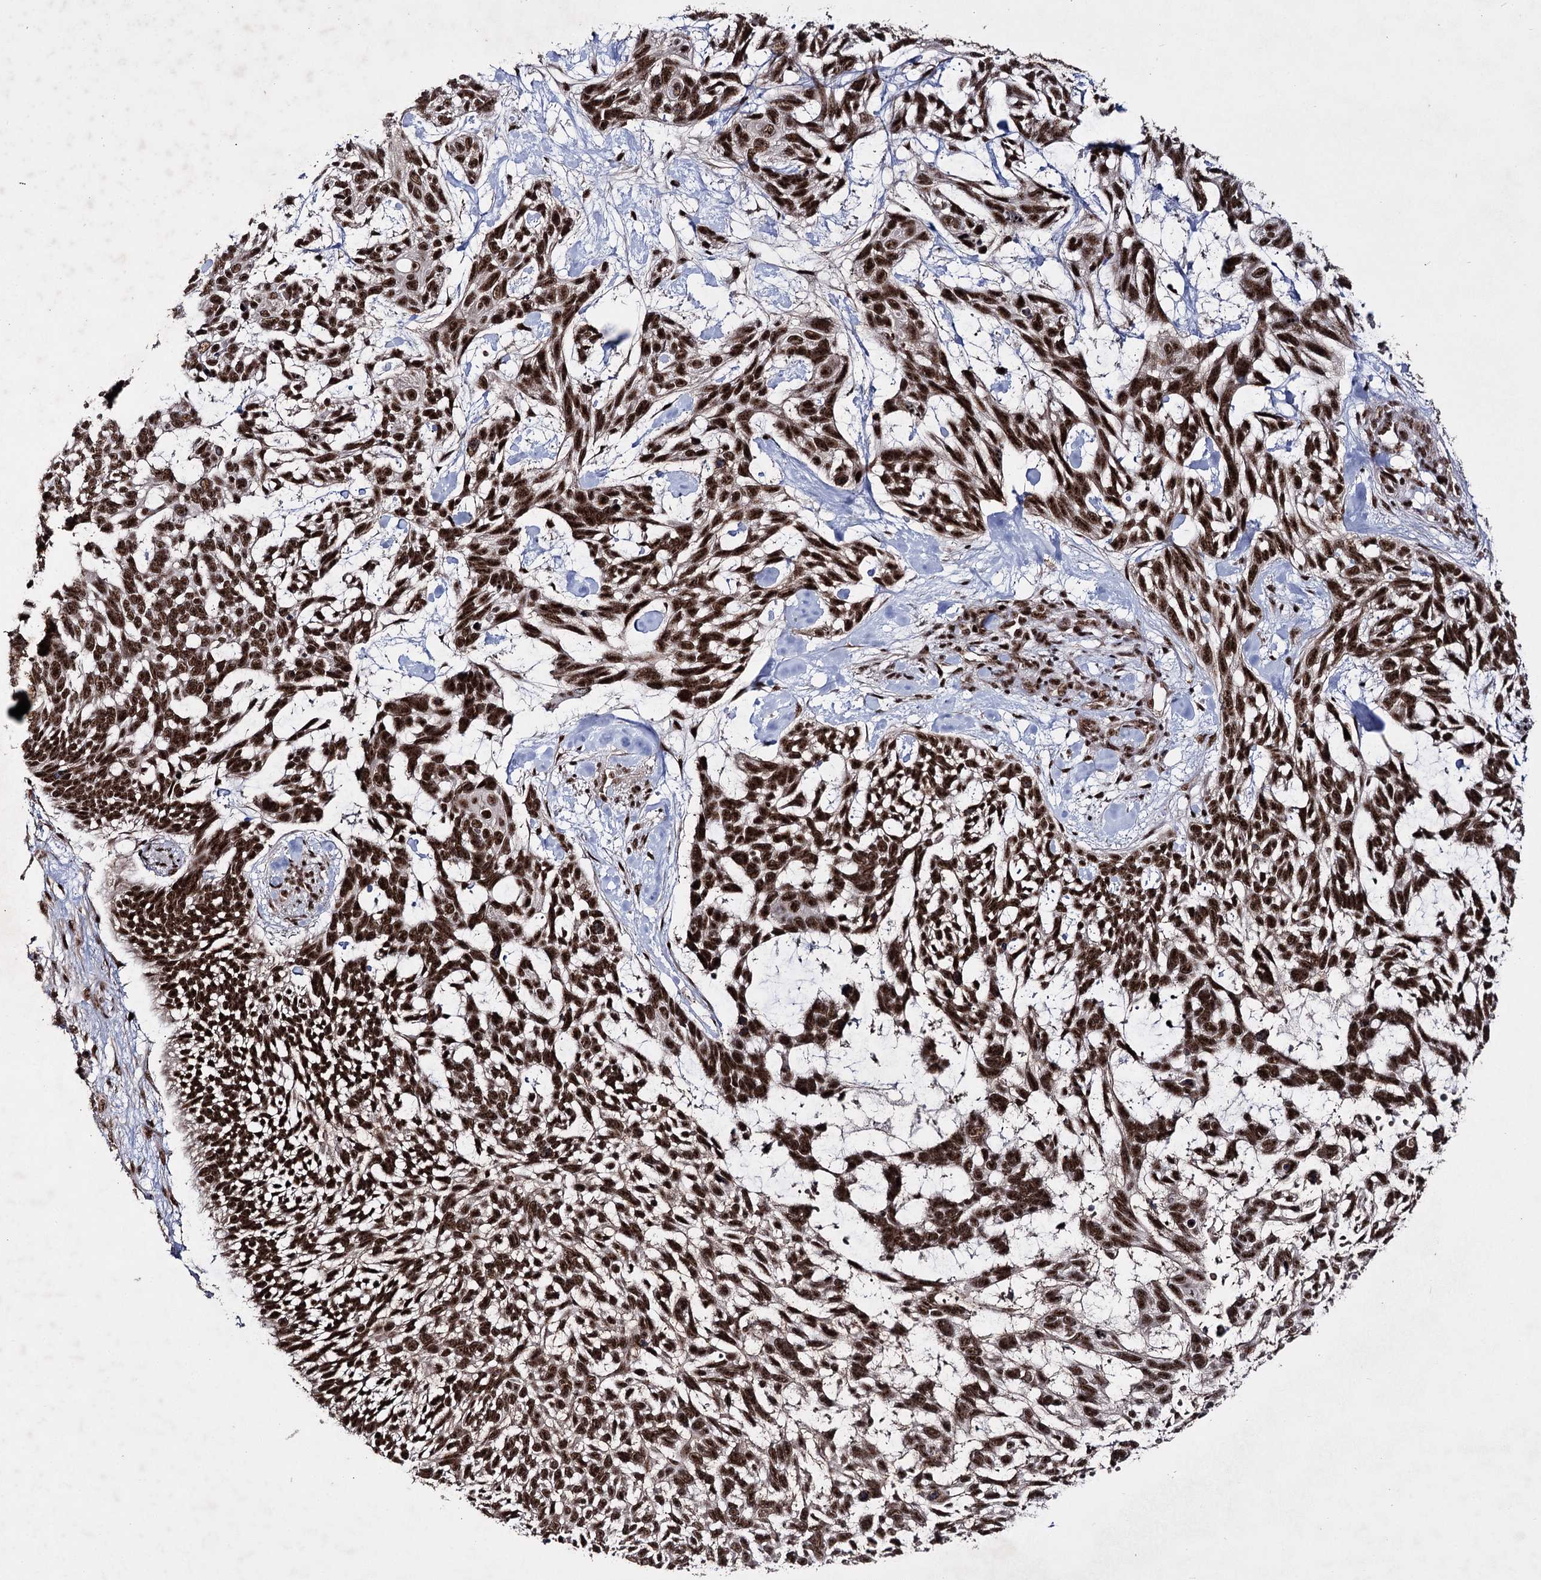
{"staining": {"intensity": "strong", "quantity": ">75%", "location": "nuclear"}, "tissue": "skin cancer", "cell_type": "Tumor cells", "image_type": "cancer", "snomed": [{"axis": "morphology", "description": "Basal cell carcinoma"}, {"axis": "topography", "description": "Skin"}], "caption": "The histopathology image displays immunohistochemical staining of basal cell carcinoma (skin). There is strong nuclear staining is seen in about >75% of tumor cells.", "gene": "PRPF40A", "patient": {"sex": "male", "age": 88}}